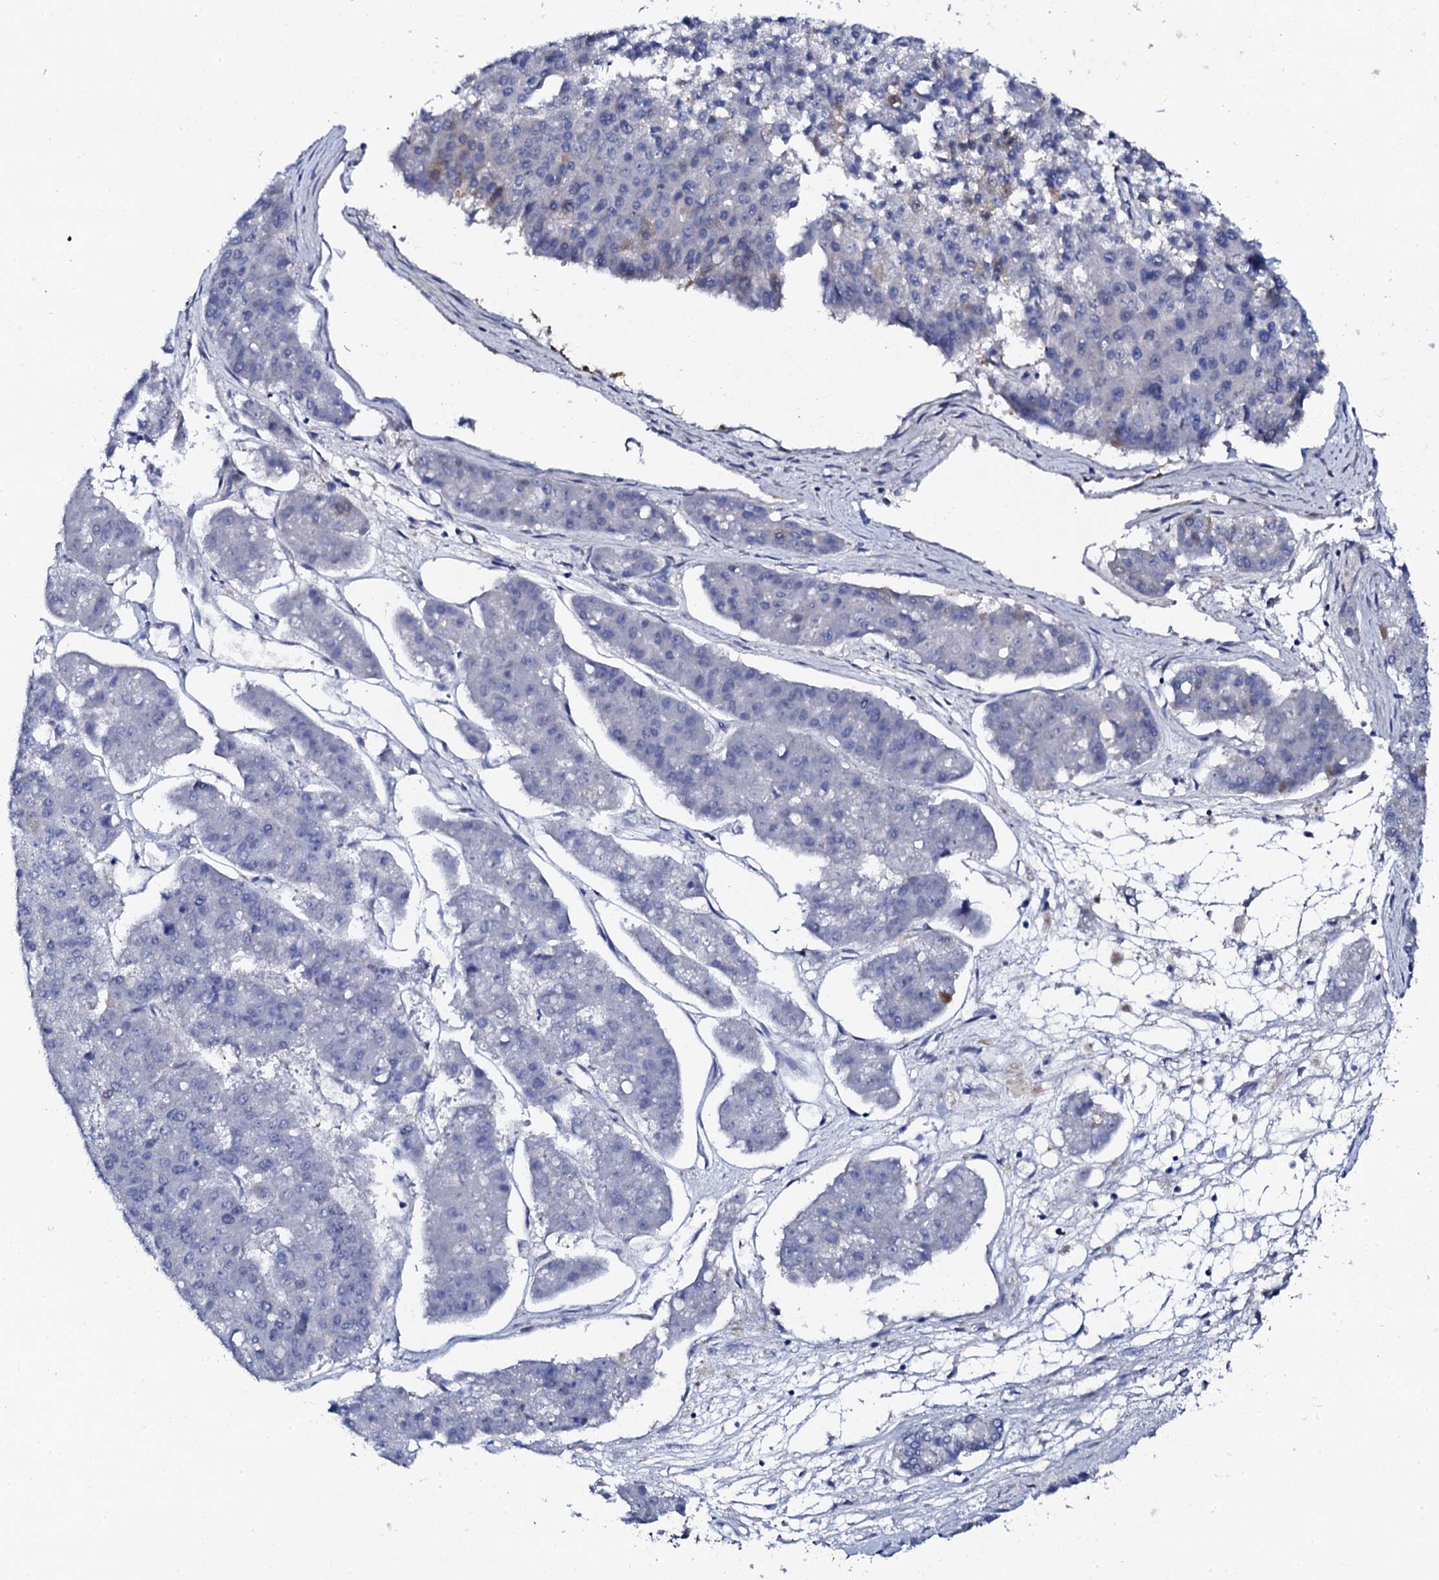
{"staining": {"intensity": "moderate", "quantity": "25%-75%", "location": "nuclear"}, "tissue": "pancreatic cancer", "cell_type": "Tumor cells", "image_type": "cancer", "snomed": [{"axis": "morphology", "description": "Adenocarcinoma, NOS"}, {"axis": "topography", "description": "Pancreas"}], "caption": "IHC of pancreatic adenocarcinoma shows medium levels of moderate nuclear positivity in approximately 25%-75% of tumor cells.", "gene": "NUDT13", "patient": {"sex": "male", "age": 50}}